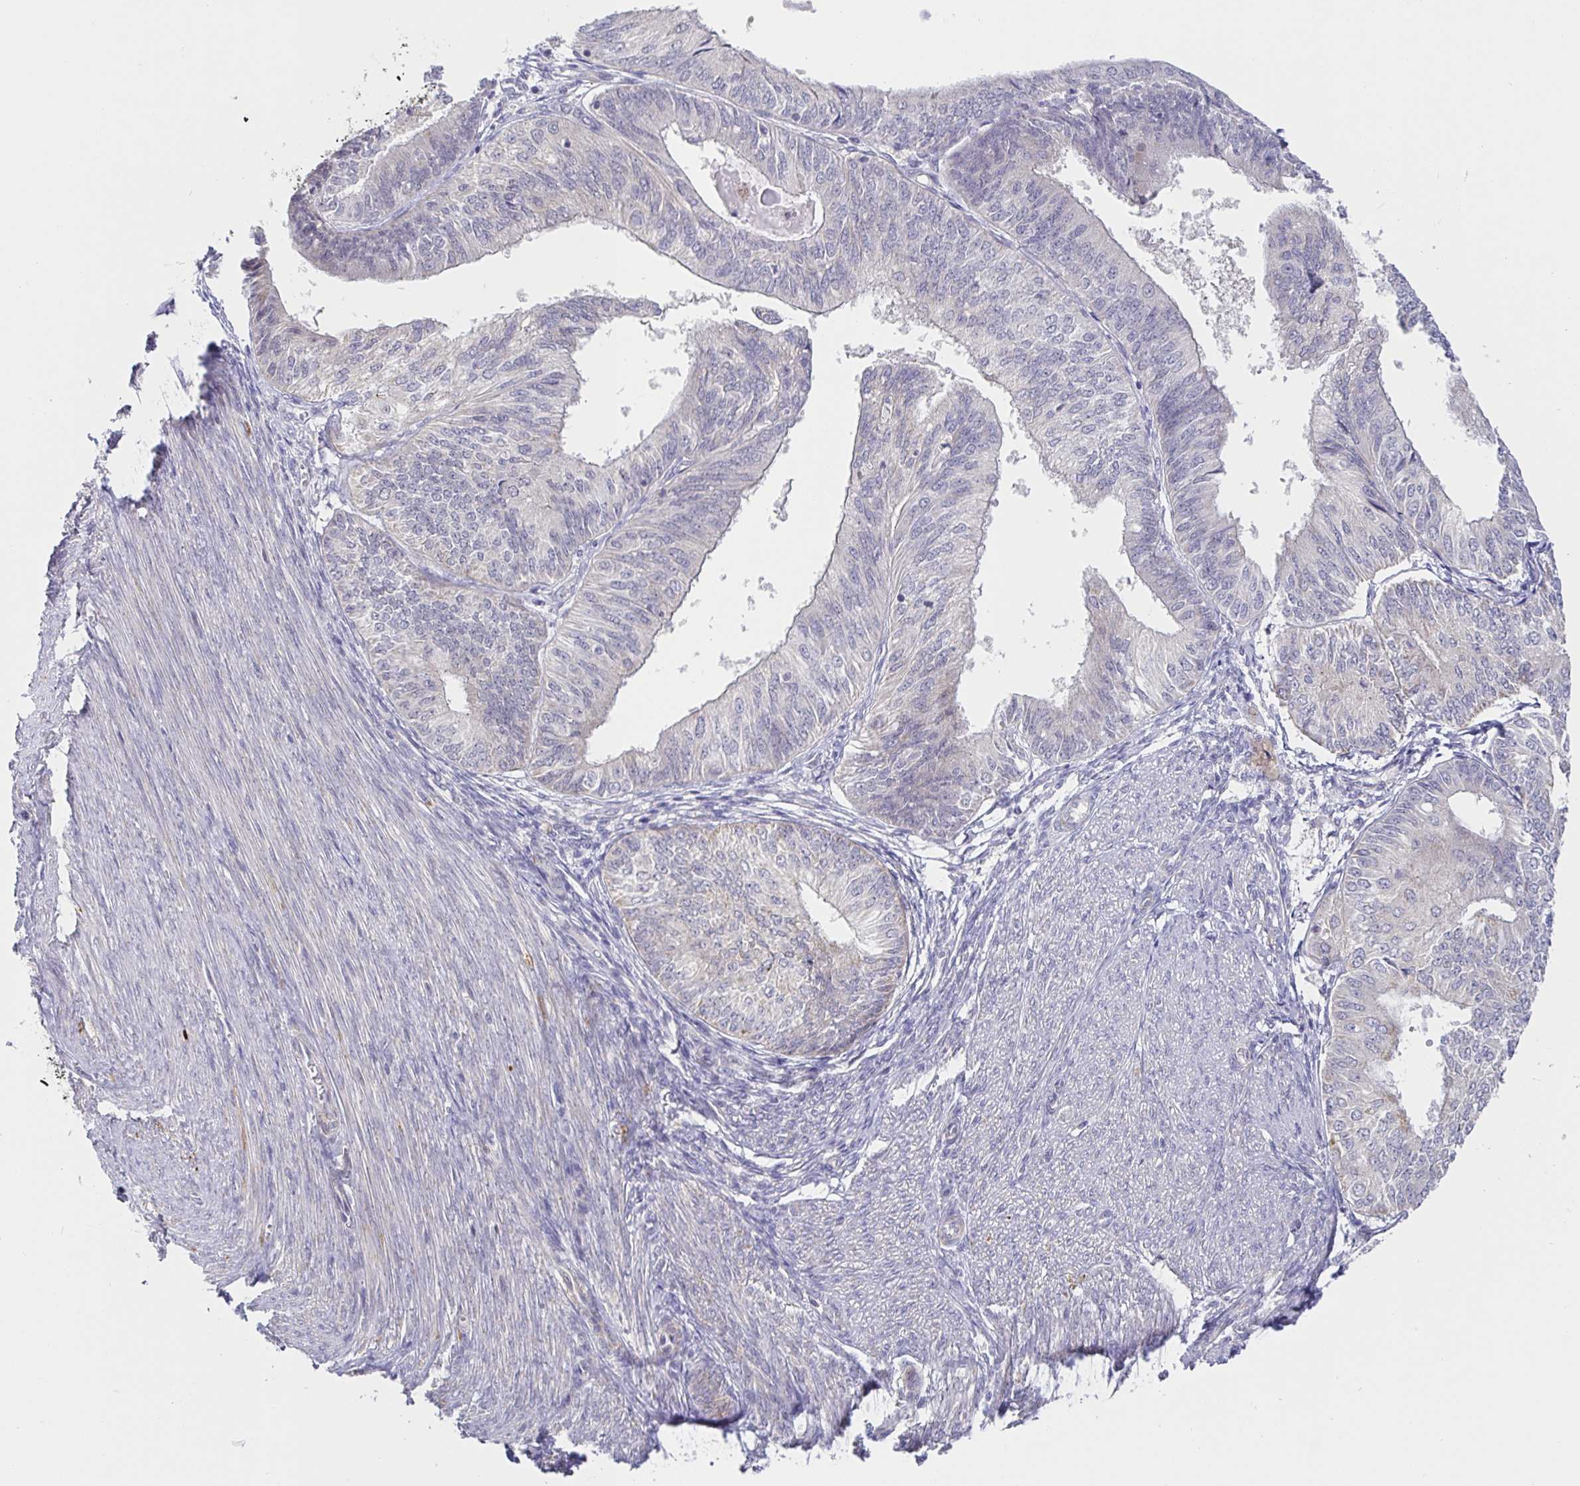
{"staining": {"intensity": "negative", "quantity": "none", "location": "none"}, "tissue": "endometrial cancer", "cell_type": "Tumor cells", "image_type": "cancer", "snomed": [{"axis": "morphology", "description": "Adenocarcinoma, NOS"}, {"axis": "topography", "description": "Endometrium"}], "caption": "The immunohistochemistry (IHC) photomicrograph has no significant positivity in tumor cells of endometrial adenocarcinoma tissue. The staining was performed using DAB (3,3'-diaminobenzidine) to visualize the protein expression in brown, while the nuclei were stained in blue with hematoxylin (Magnification: 20x).", "gene": "CIT", "patient": {"sex": "female", "age": 58}}